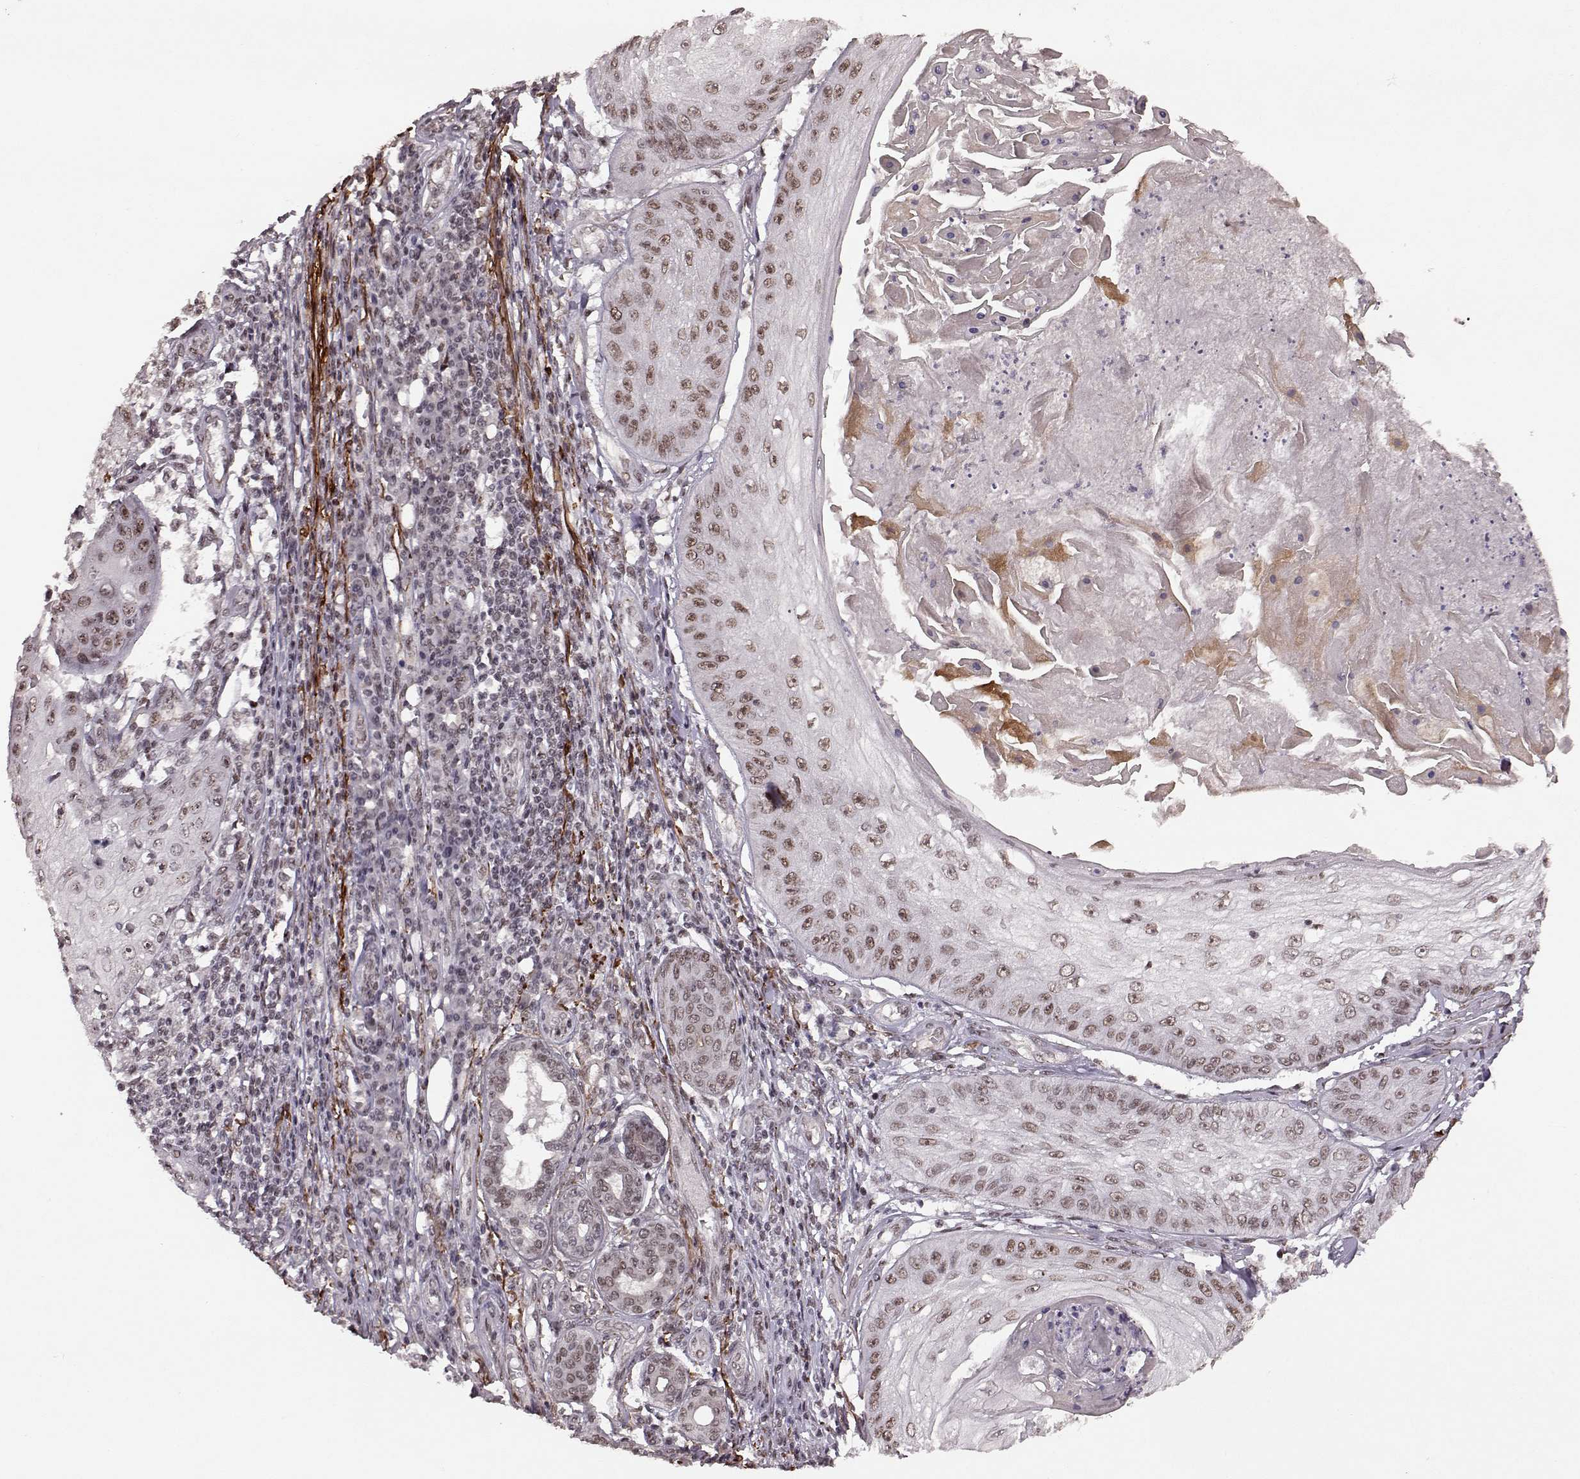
{"staining": {"intensity": "weak", "quantity": ">75%", "location": "nuclear"}, "tissue": "skin cancer", "cell_type": "Tumor cells", "image_type": "cancer", "snomed": [{"axis": "morphology", "description": "Squamous cell carcinoma, NOS"}, {"axis": "topography", "description": "Skin"}], "caption": "Immunohistochemical staining of human skin squamous cell carcinoma shows weak nuclear protein staining in about >75% of tumor cells.", "gene": "RRAGD", "patient": {"sex": "male", "age": 70}}